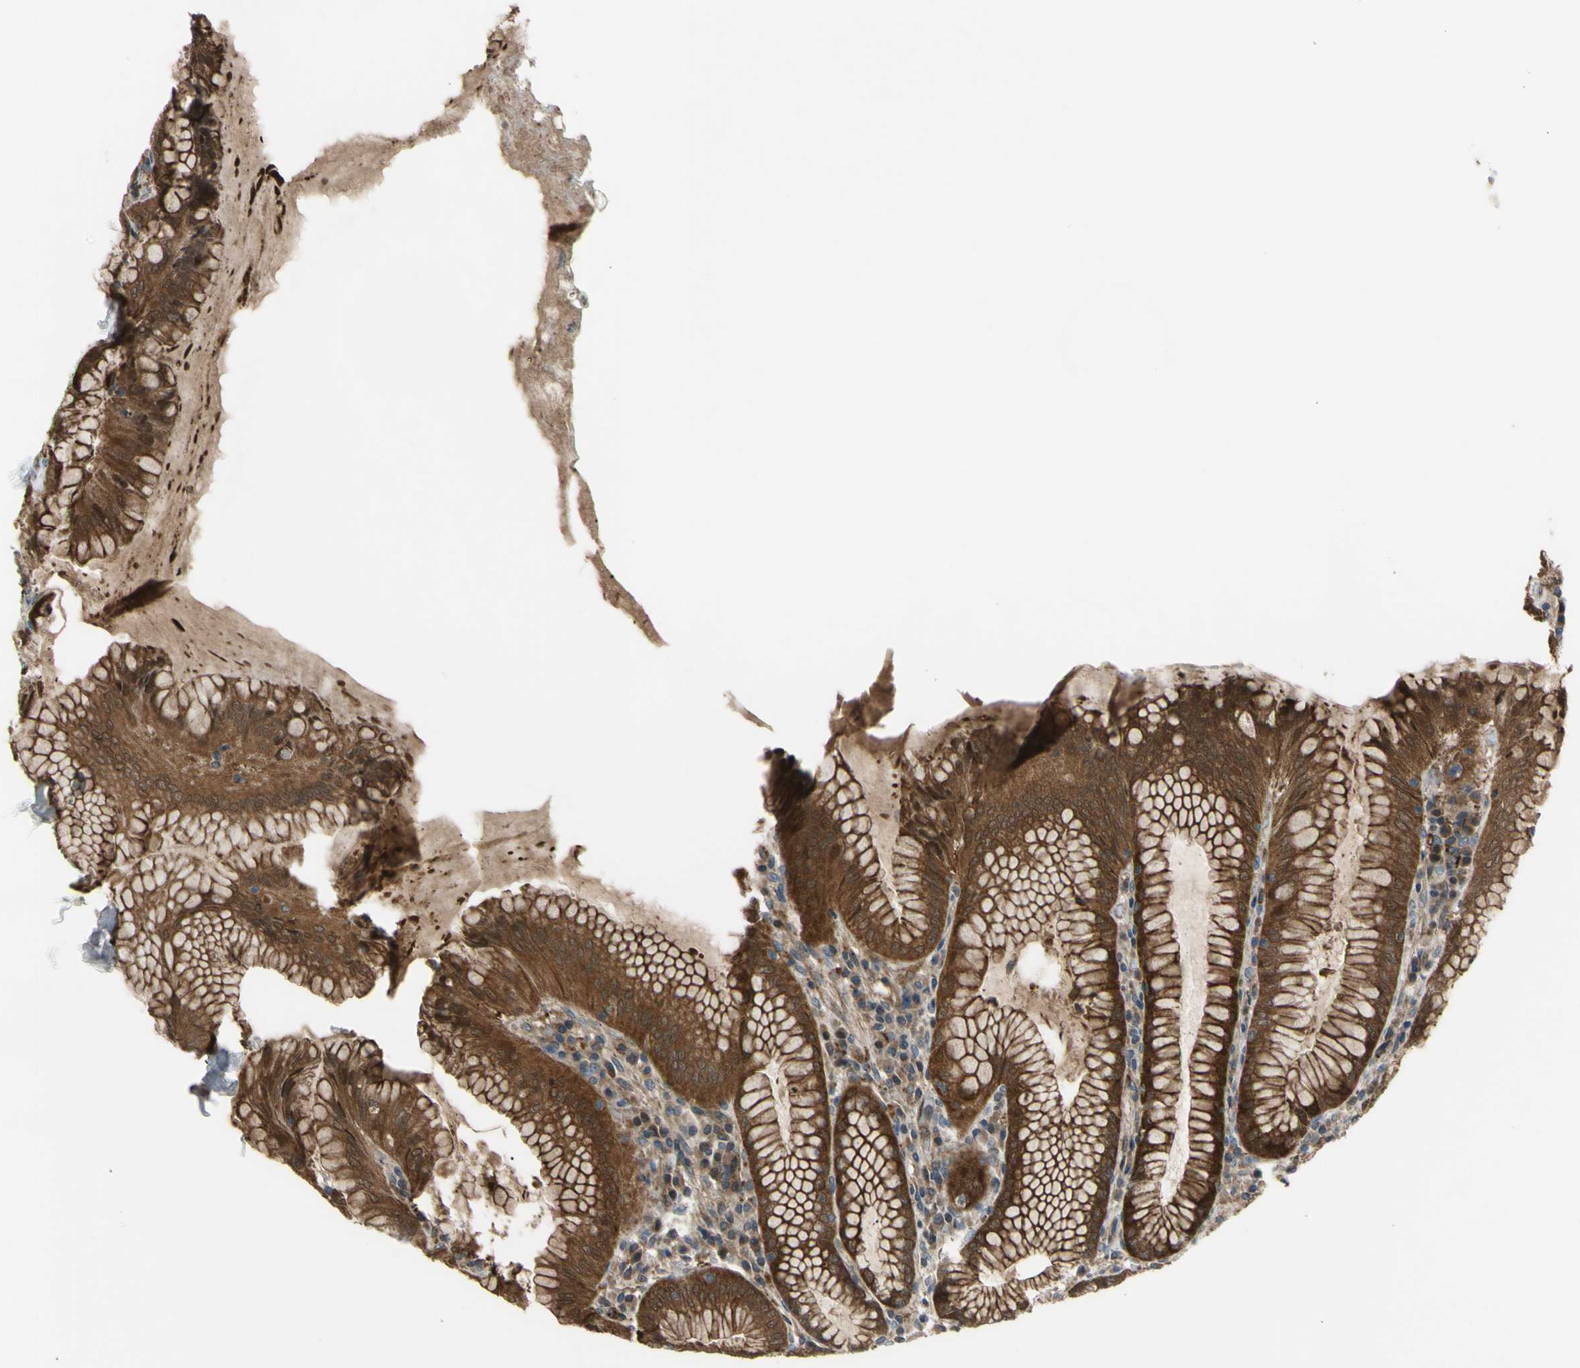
{"staining": {"intensity": "strong", "quantity": "<25%", "location": "cytoplasmic/membranous"}, "tissue": "stomach", "cell_type": "Glandular cells", "image_type": "normal", "snomed": [{"axis": "morphology", "description": "Normal tissue, NOS"}, {"axis": "topography", "description": "Stomach, lower"}], "caption": "Human stomach stained for a protein (brown) demonstrates strong cytoplasmic/membranous positive positivity in about <25% of glandular cells.", "gene": "FLII", "patient": {"sex": "female", "age": 76}}